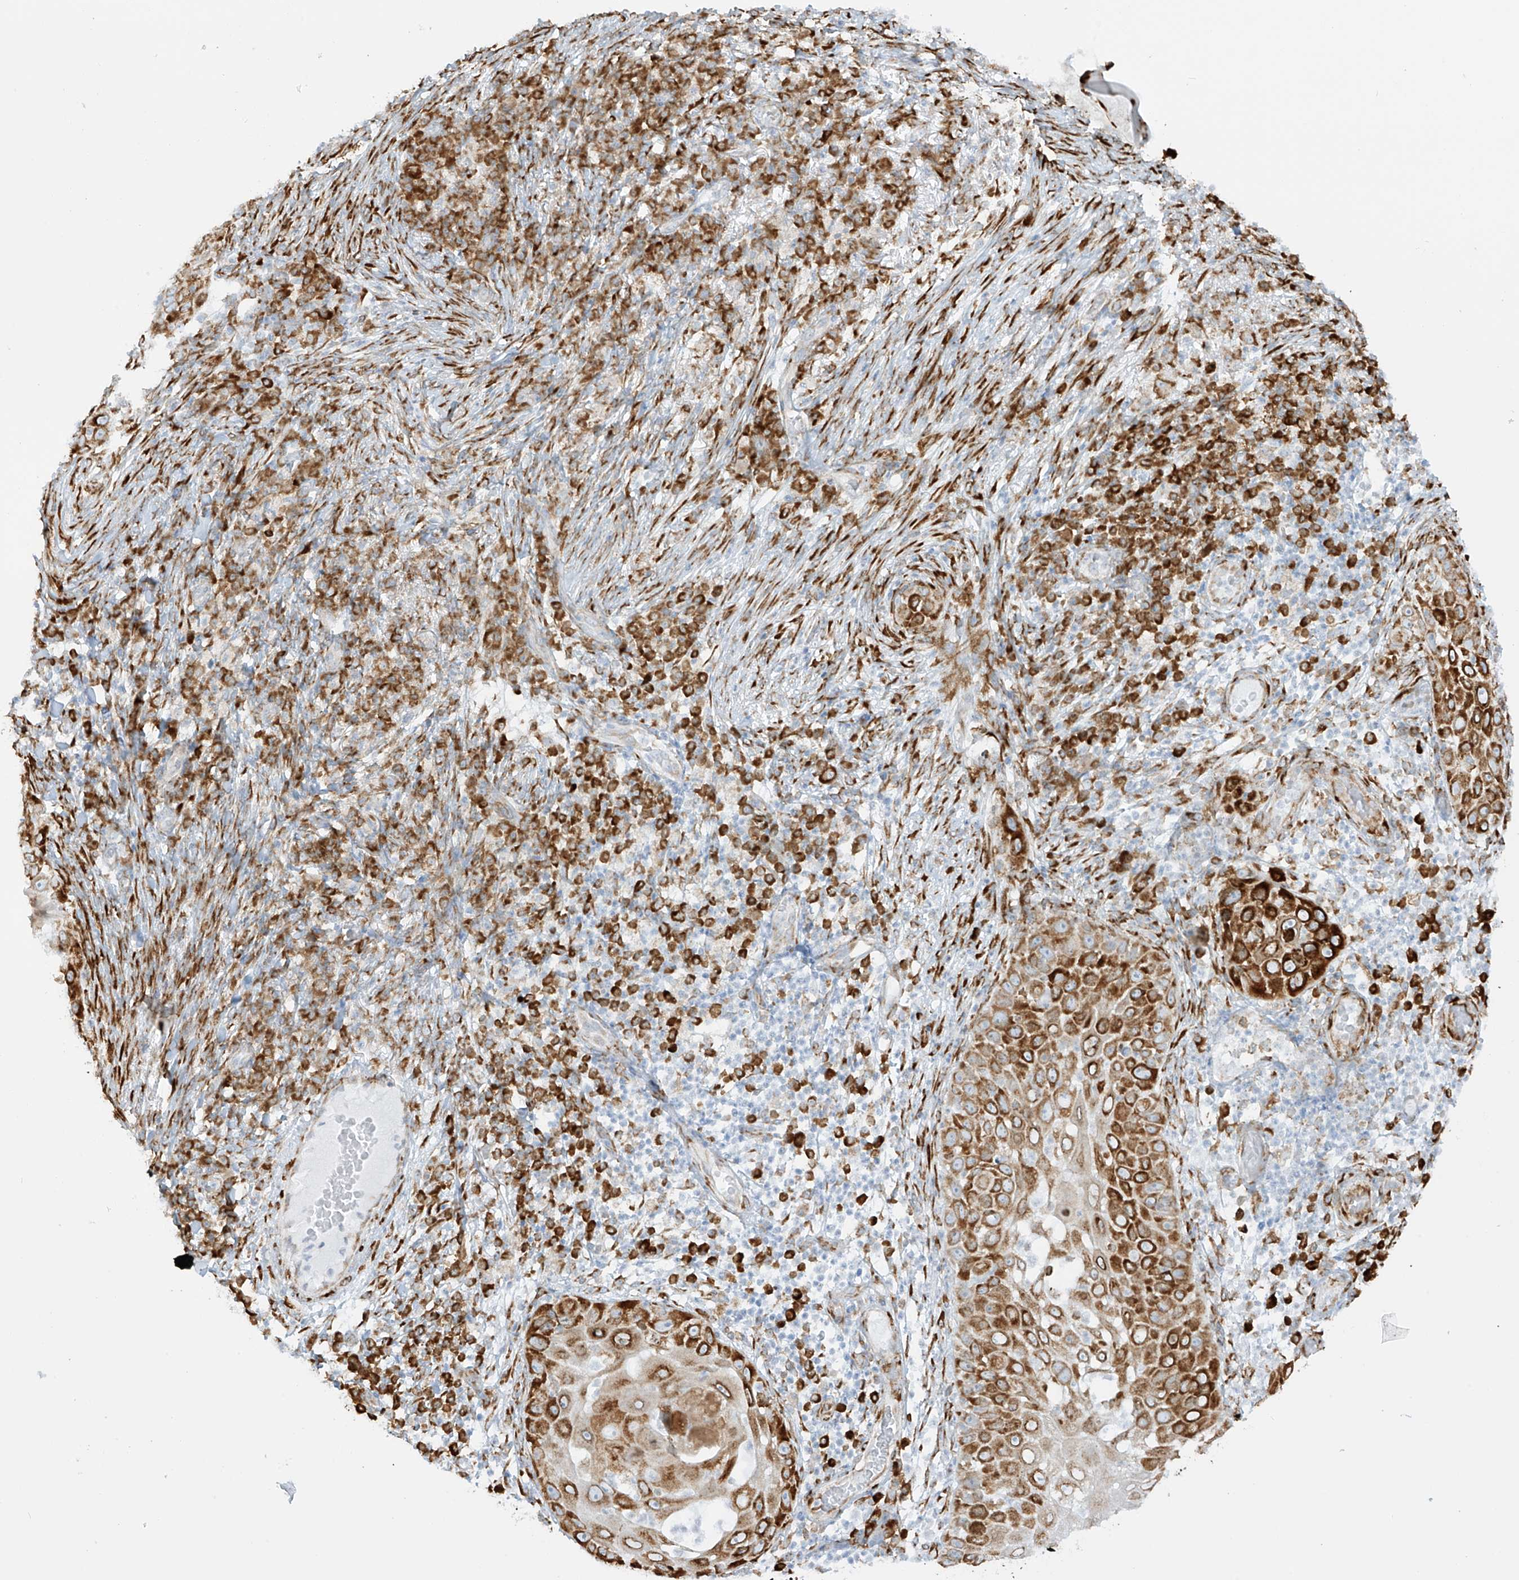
{"staining": {"intensity": "strong", "quantity": ">75%", "location": "cytoplasmic/membranous"}, "tissue": "skin cancer", "cell_type": "Tumor cells", "image_type": "cancer", "snomed": [{"axis": "morphology", "description": "Squamous cell carcinoma, NOS"}, {"axis": "topography", "description": "Skin"}], "caption": "Immunohistochemical staining of human skin cancer exhibits high levels of strong cytoplasmic/membranous protein staining in about >75% of tumor cells.", "gene": "LRRC59", "patient": {"sex": "female", "age": 44}}